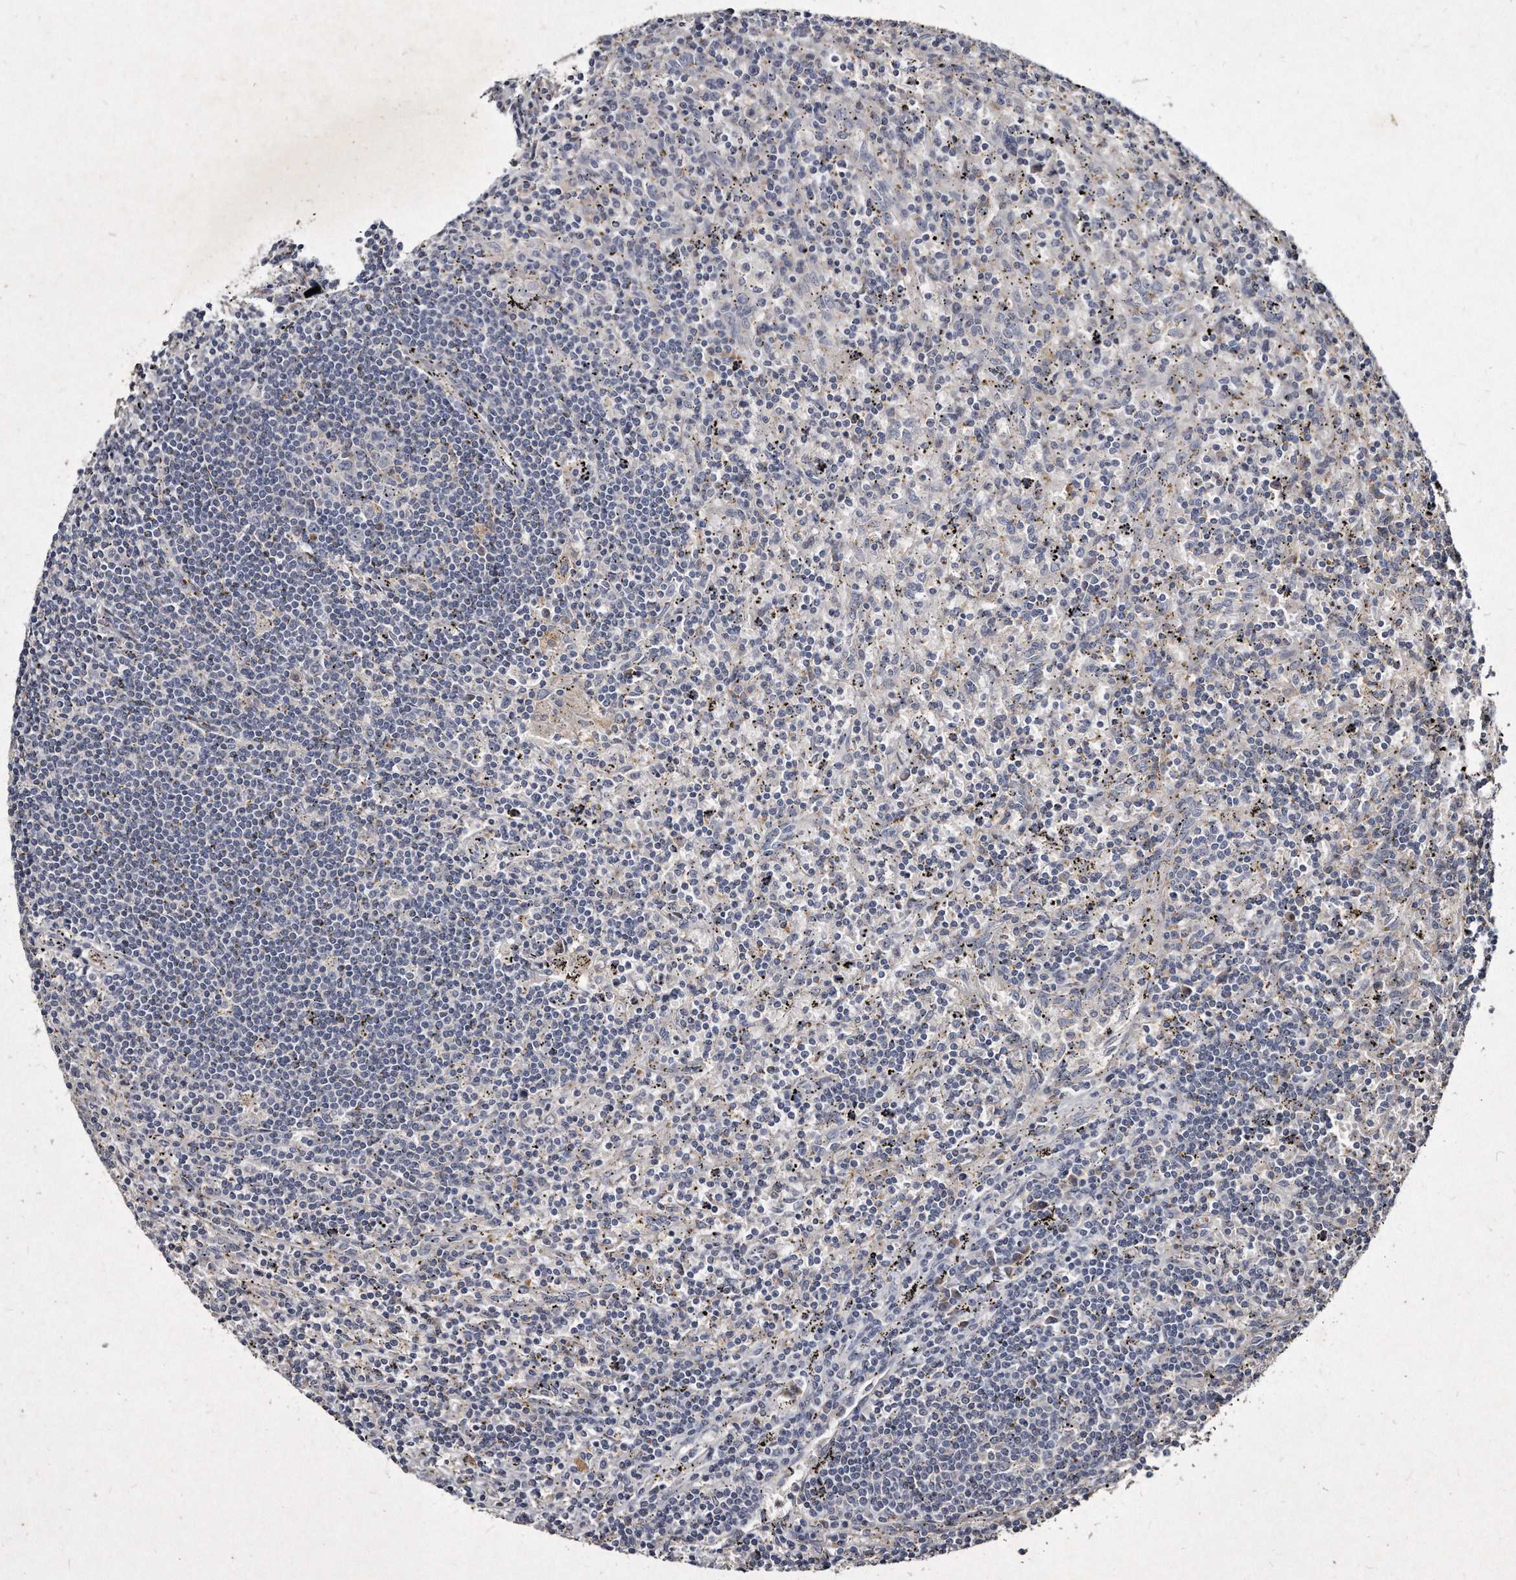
{"staining": {"intensity": "negative", "quantity": "none", "location": "none"}, "tissue": "lymphoma", "cell_type": "Tumor cells", "image_type": "cancer", "snomed": [{"axis": "morphology", "description": "Malignant lymphoma, non-Hodgkin's type, Low grade"}, {"axis": "topography", "description": "Spleen"}], "caption": "Tumor cells show no significant protein expression in lymphoma.", "gene": "KLHDC3", "patient": {"sex": "male", "age": 76}}